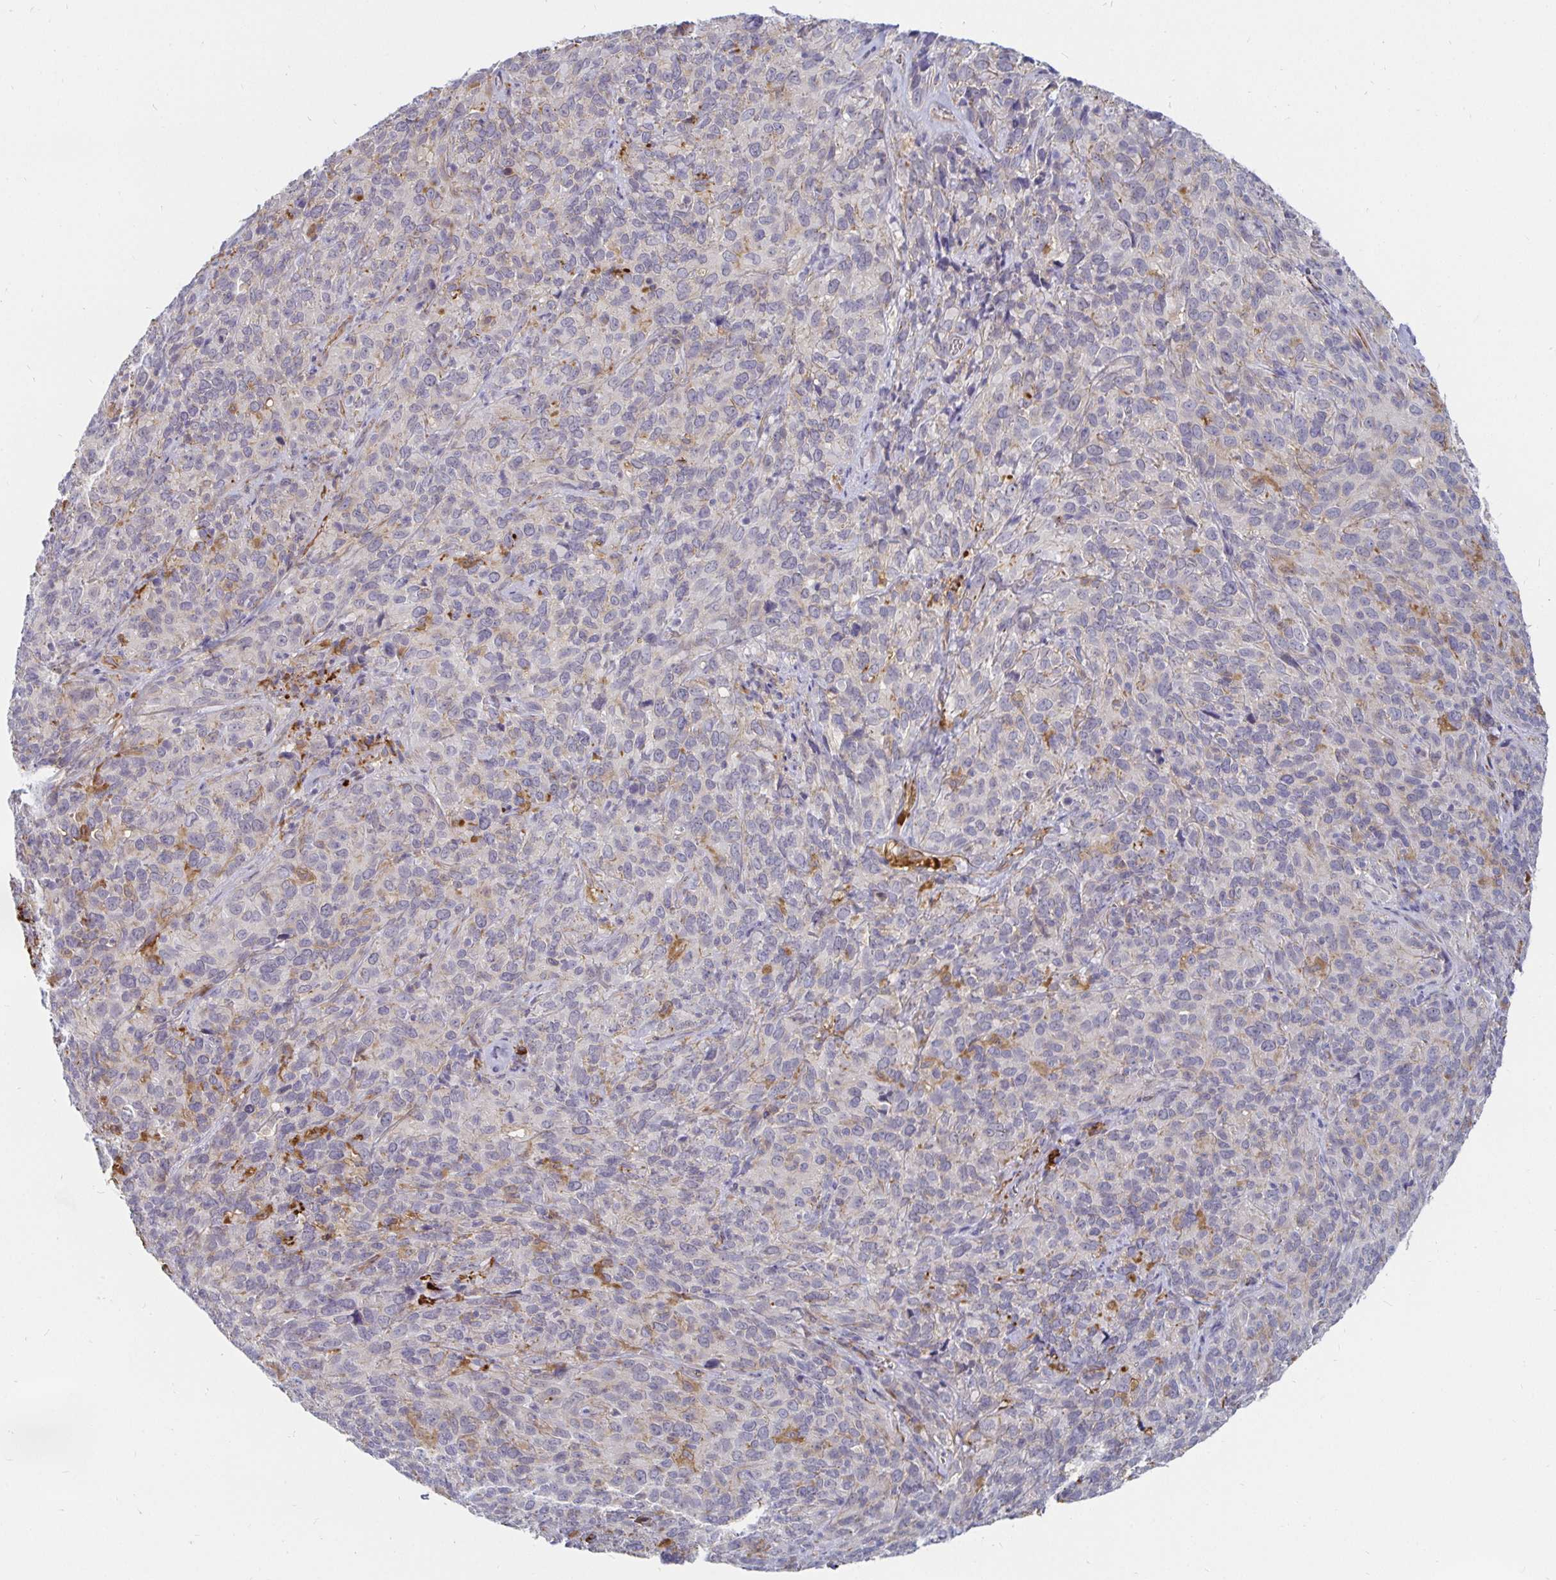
{"staining": {"intensity": "negative", "quantity": "none", "location": "none"}, "tissue": "cervical cancer", "cell_type": "Tumor cells", "image_type": "cancer", "snomed": [{"axis": "morphology", "description": "Squamous cell carcinoma, NOS"}, {"axis": "topography", "description": "Cervix"}], "caption": "This is an immunohistochemistry histopathology image of cervical cancer (squamous cell carcinoma). There is no positivity in tumor cells.", "gene": "CCDC85A", "patient": {"sex": "female", "age": 51}}